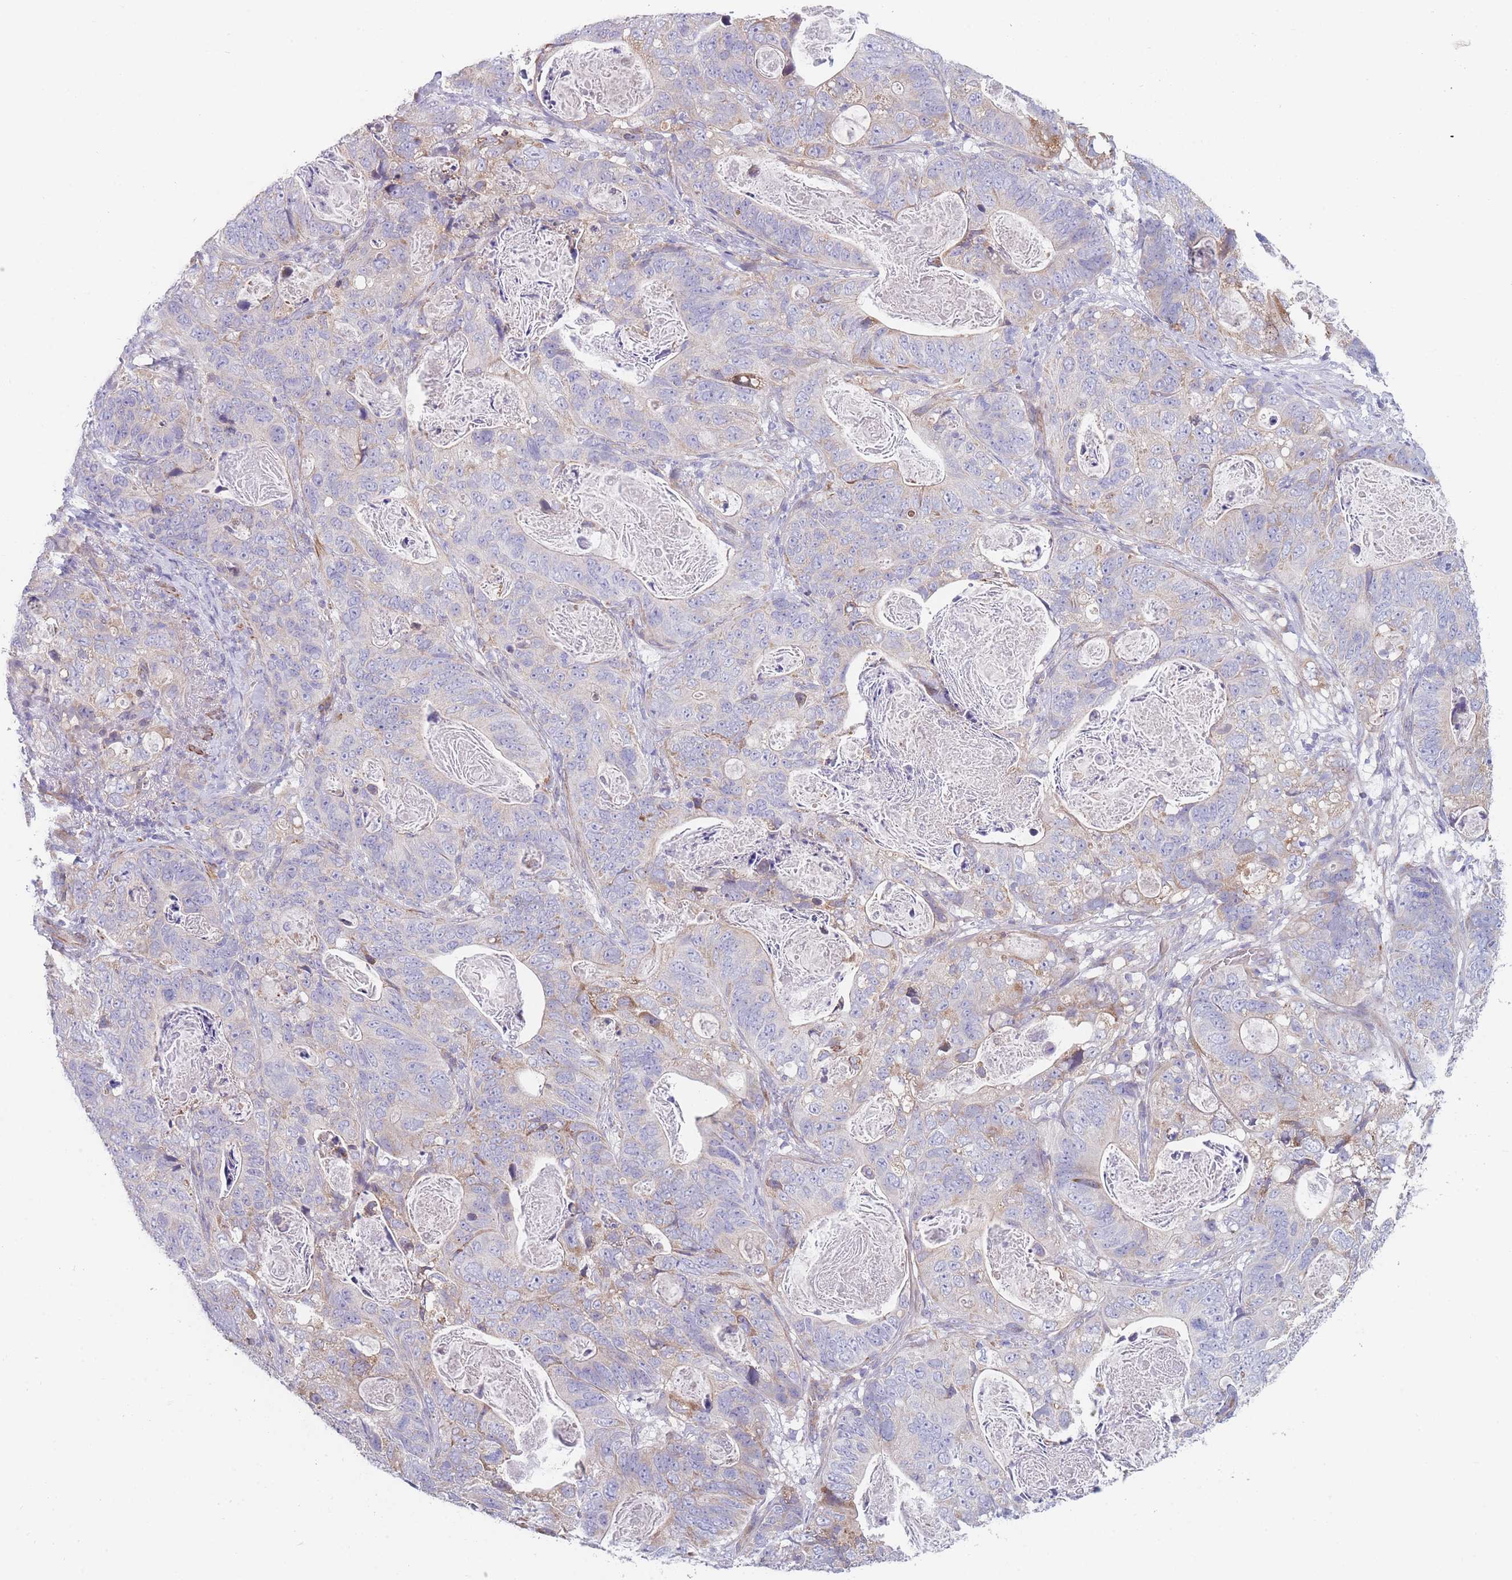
{"staining": {"intensity": "weak", "quantity": "<25%", "location": "cytoplasmic/membranous"}, "tissue": "stomach cancer", "cell_type": "Tumor cells", "image_type": "cancer", "snomed": [{"axis": "morphology", "description": "Normal tissue, NOS"}, {"axis": "morphology", "description": "Adenocarcinoma, NOS"}, {"axis": "topography", "description": "Stomach"}], "caption": "Tumor cells are negative for brown protein staining in adenocarcinoma (stomach).", "gene": "SMPD4", "patient": {"sex": "female", "age": 89}}